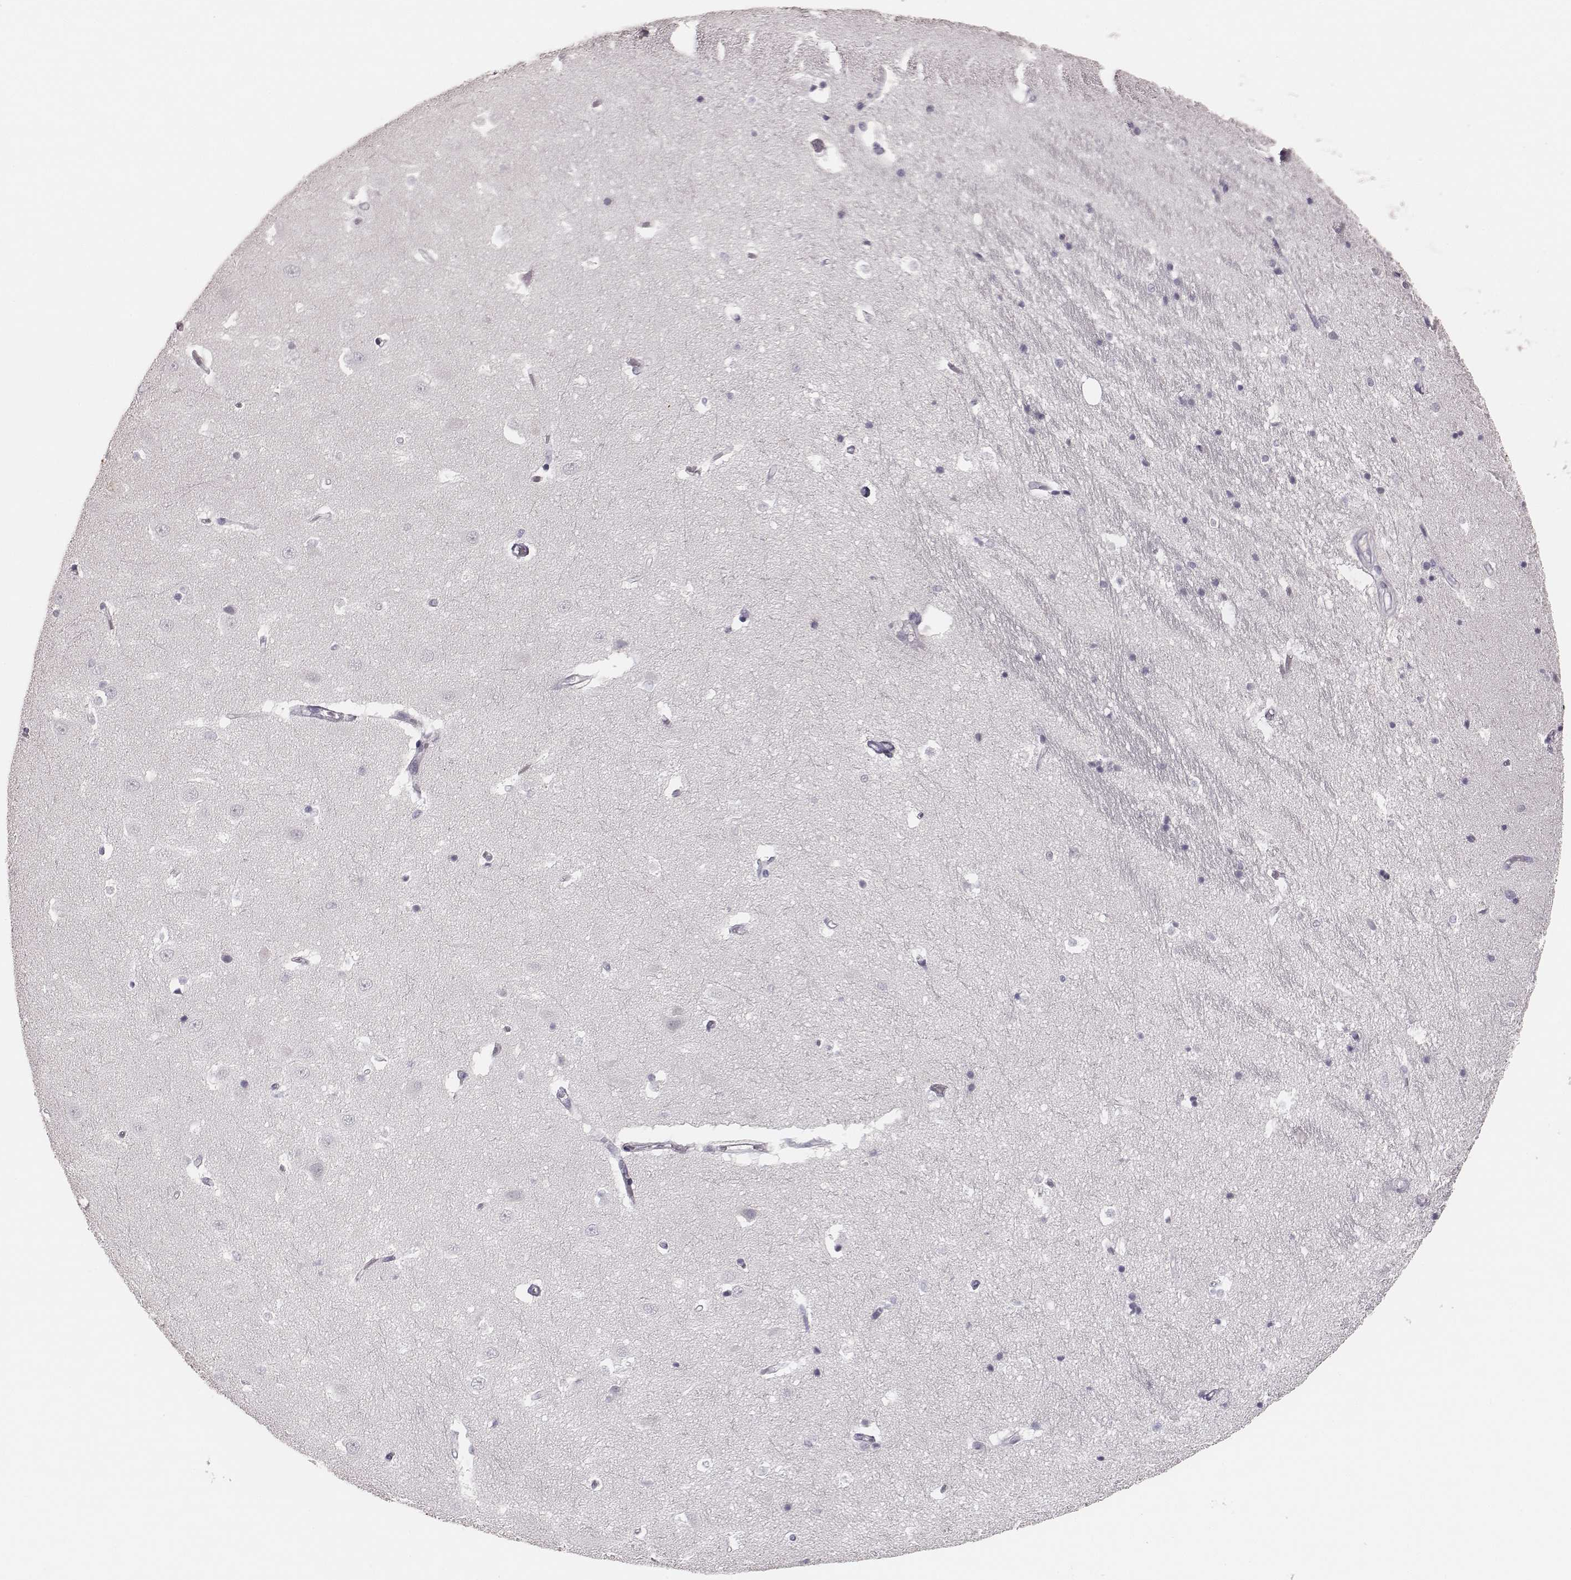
{"staining": {"intensity": "negative", "quantity": "none", "location": "none"}, "tissue": "hippocampus", "cell_type": "Glial cells", "image_type": "normal", "snomed": [{"axis": "morphology", "description": "Normal tissue, NOS"}, {"axis": "topography", "description": "Hippocampus"}], "caption": "This is a image of immunohistochemistry staining of unremarkable hippocampus, which shows no expression in glial cells. Nuclei are stained in blue.", "gene": "MYH6", "patient": {"sex": "male", "age": 44}}